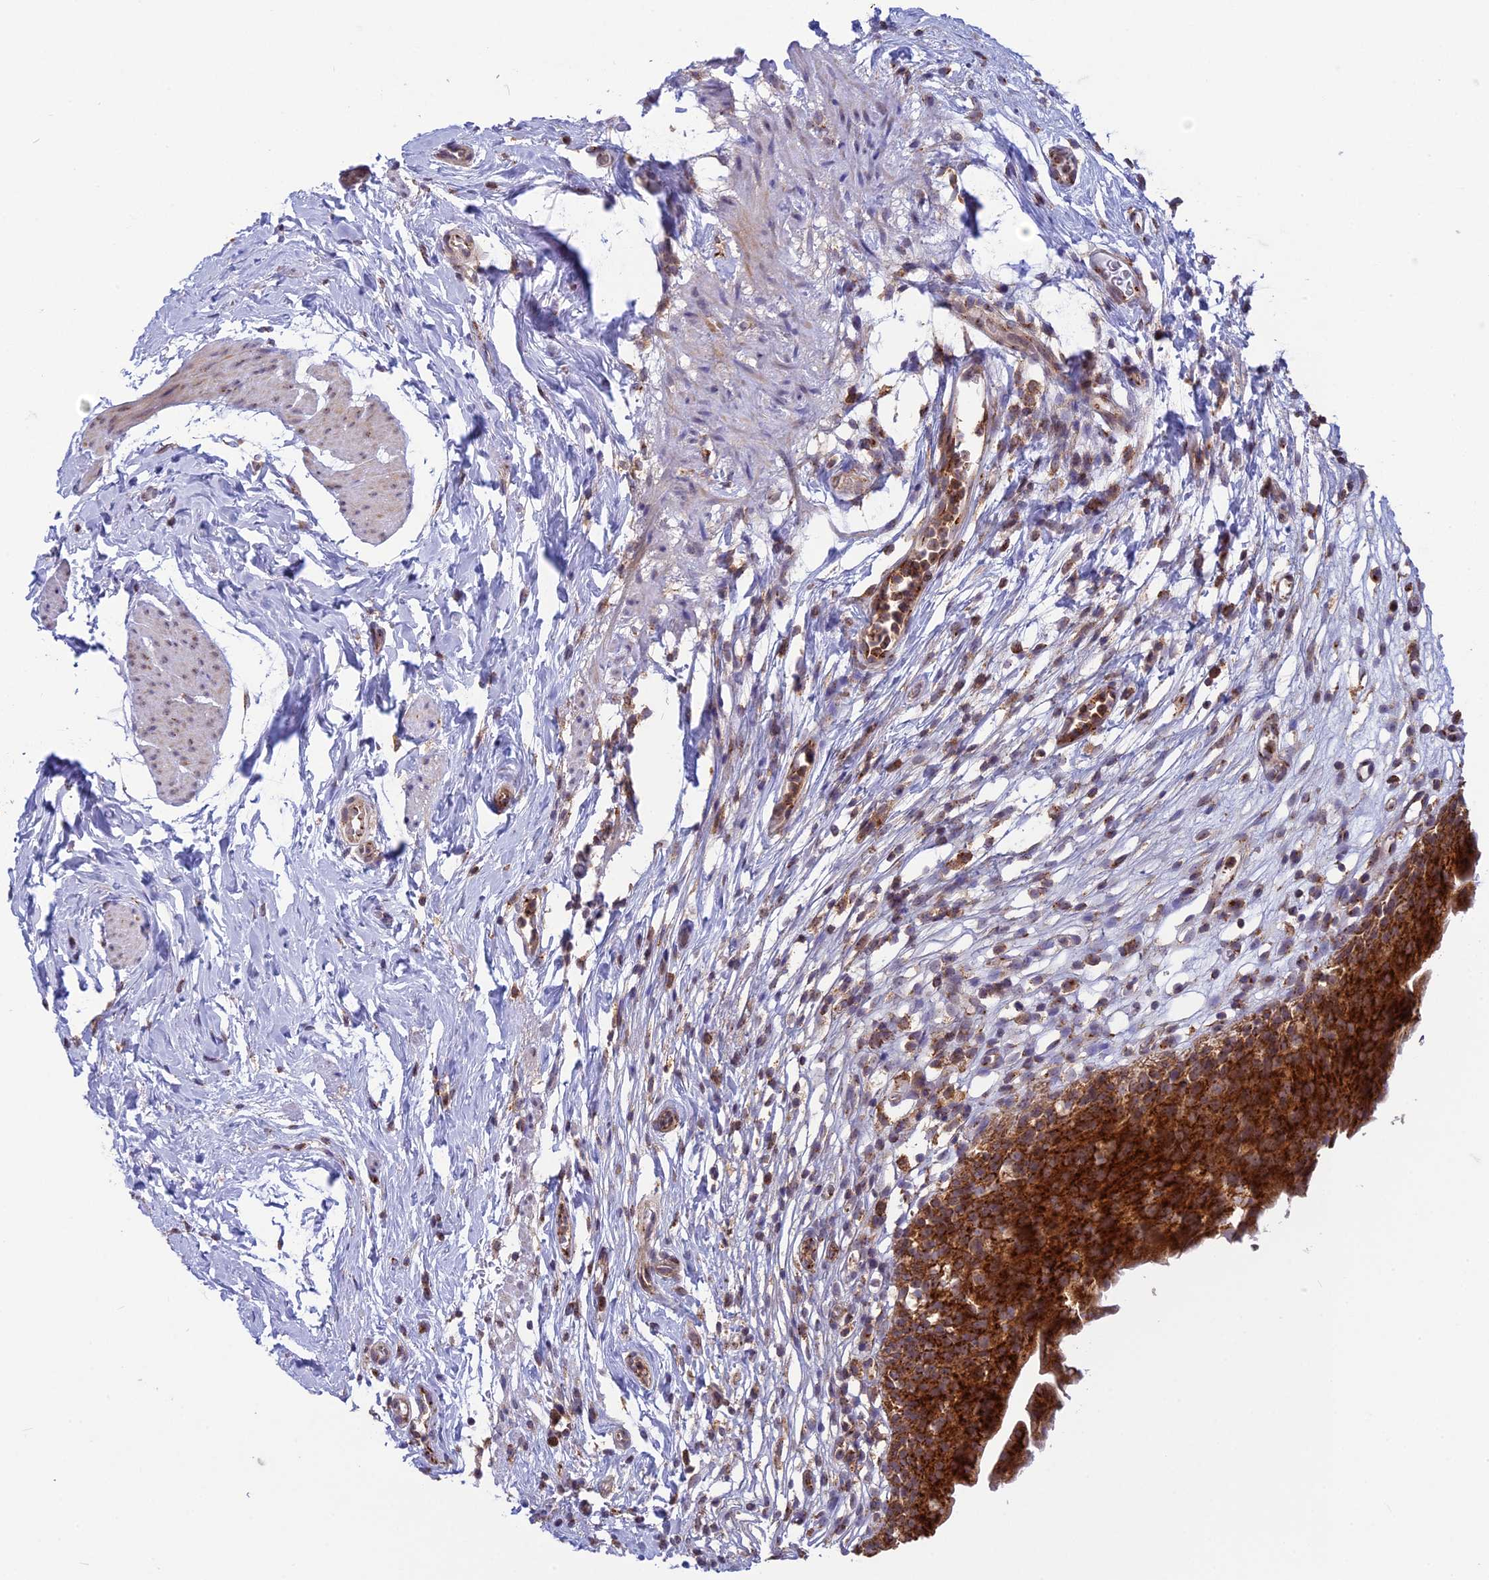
{"staining": {"intensity": "strong", "quantity": ">75%", "location": "cytoplasmic/membranous"}, "tissue": "urinary bladder", "cell_type": "Urothelial cells", "image_type": "normal", "snomed": [{"axis": "morphology", "description": "Normal tissue, NOS"}, {"axis": "morphology", "description": "Inflammation, NOS"}, {"axis": "topography", "description": "Urinary bladder"}], "caption": "Immunohistochemical staining of unremarkable human urinary bladder demonstrates high levels of strong cytoplasmic/membranous positivity in about >75% of urothelial cells.", "gene": "CLINT1", "patient": {"sex": "male", "age": 63}}